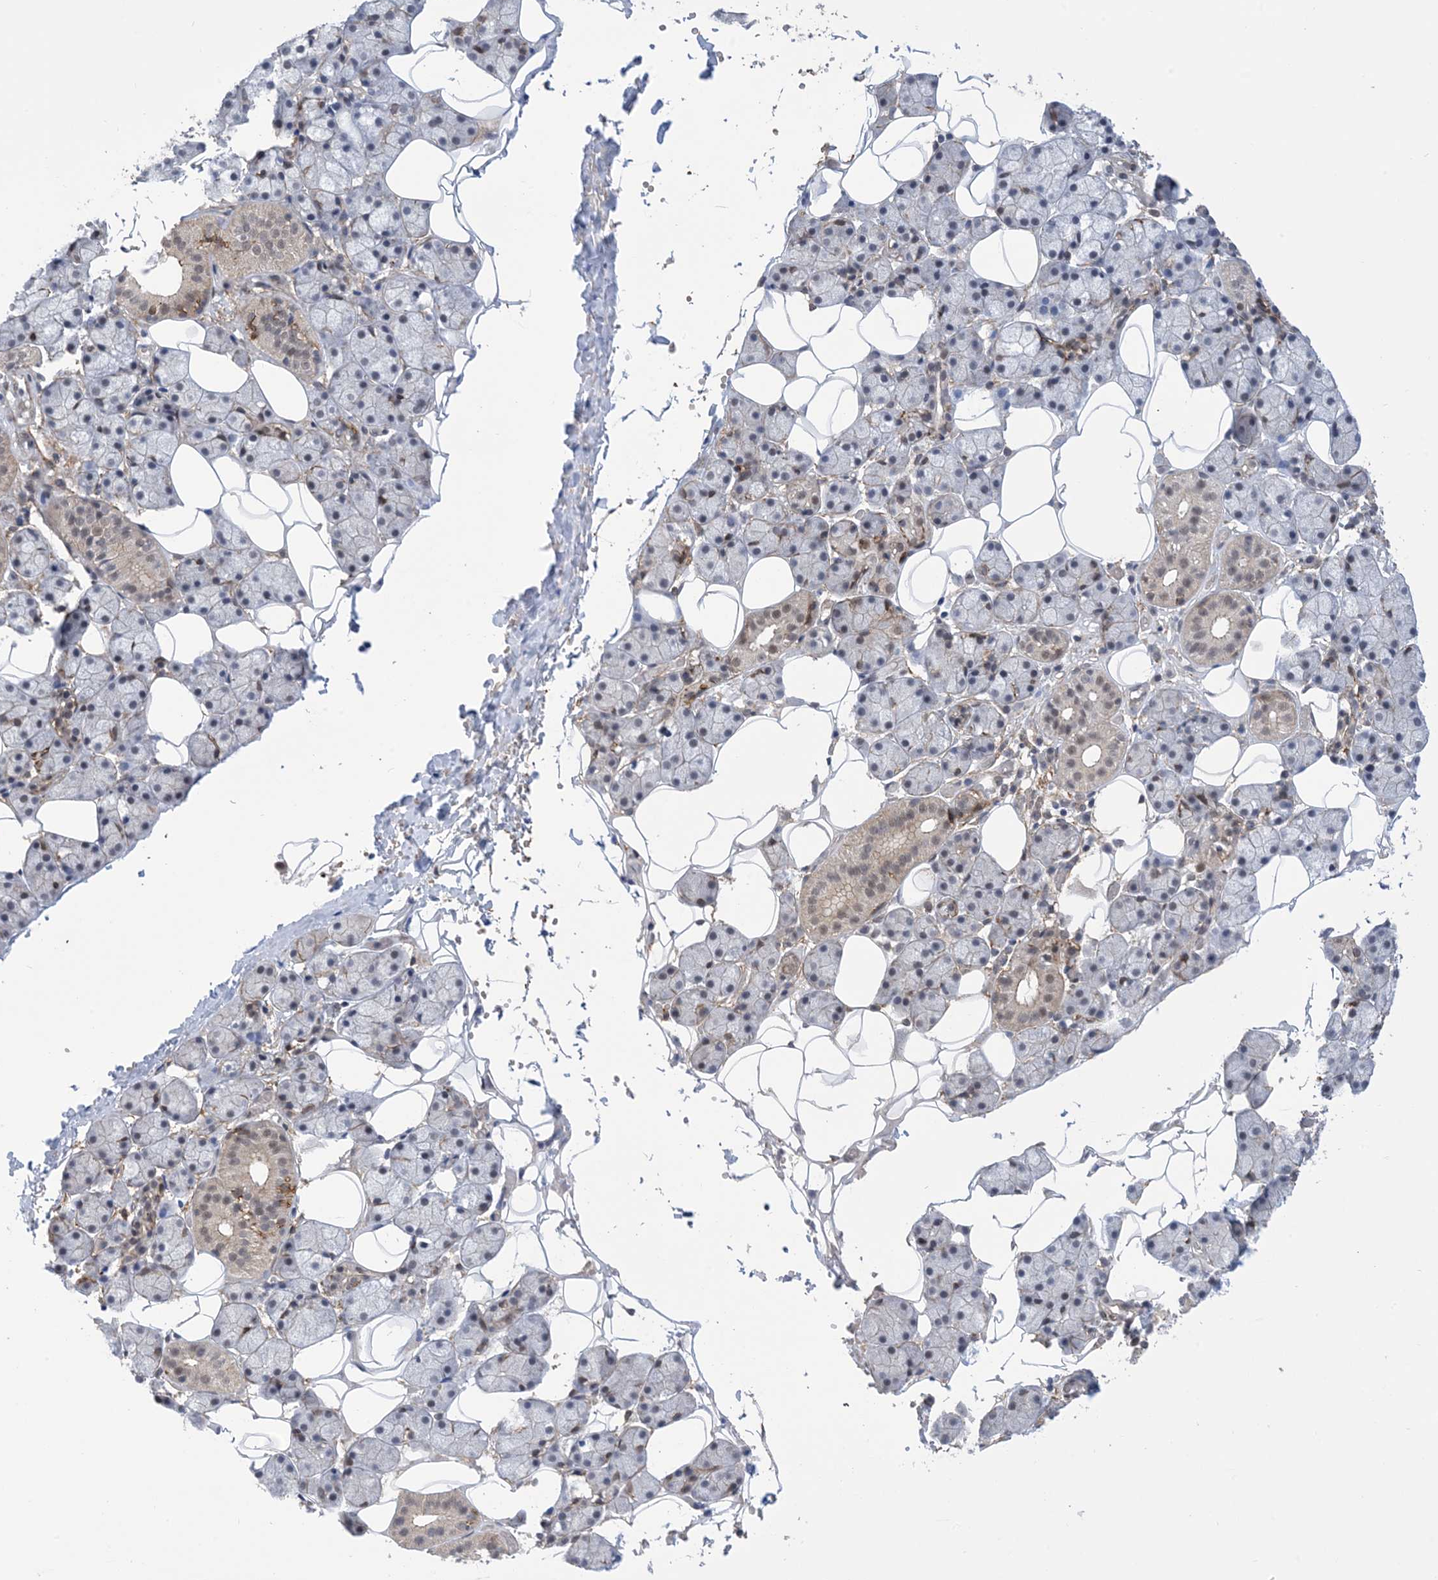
{"staining": {"intensity": "weak", "quantity": "<25%", "location": "nuclear"}, "tissue": "salivary gland", "cell_type": "Glandular cells", "image_type": "normal", "snomed": [{"axis": "morphology", "description": "Normal tissue, NOS"}, {"axis": "topography", "description": "Salivary gland"}], "caption": "Glandular cells are negative for brown protein staining in benign salivary gland. The staining is performed using DAB brown chromogen with nuclei counter-stained in using hematoxylin.", "gene": "ZNF8", "patient": {"sex": "female", "age": 33}}